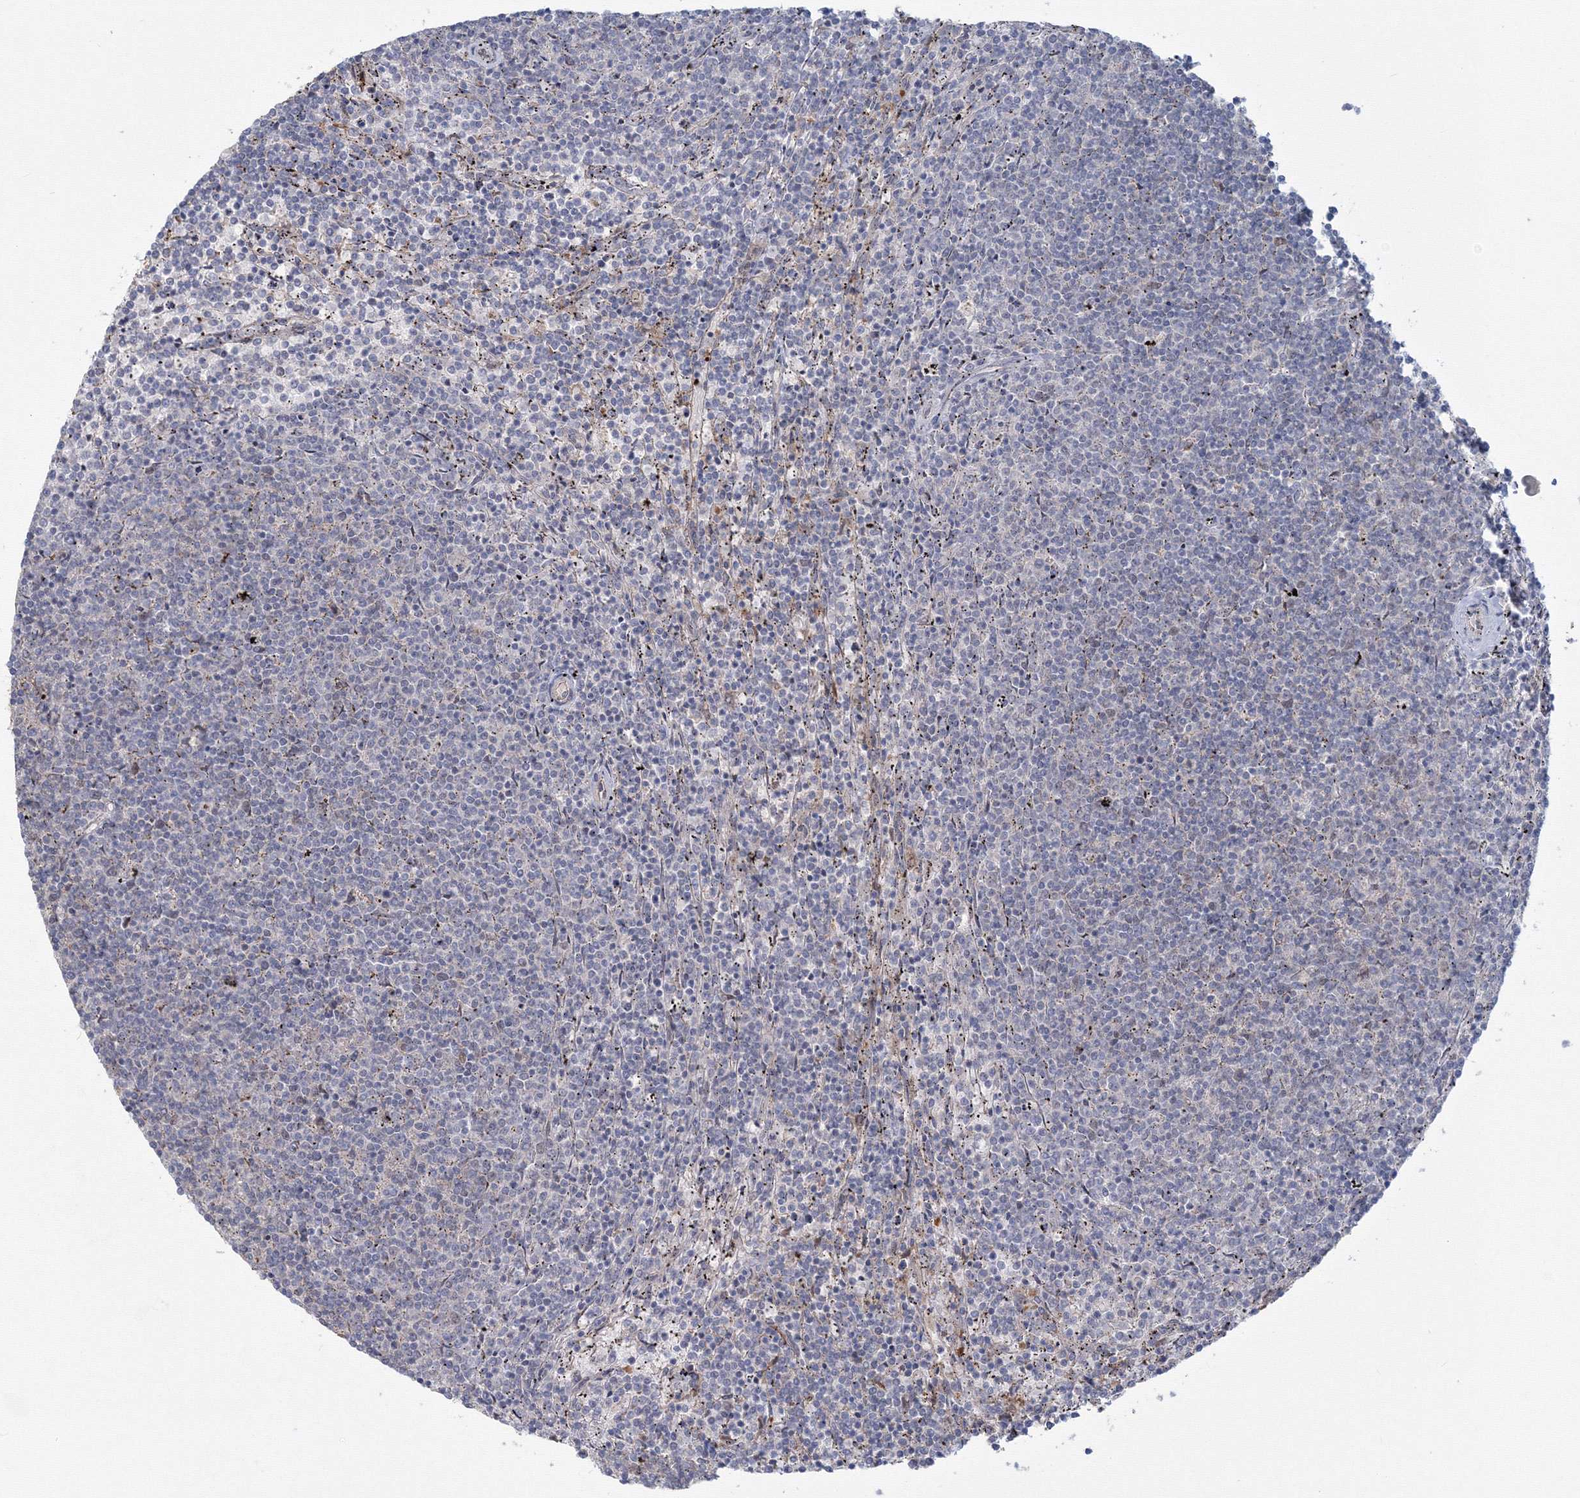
{"staining": {"intensity": "negative", "quantity": "none", "location": "none"}, "tissue": "lymphoma", "cell_type": "Tumor cells", "image_type": "cancer", "snomed": [{"axis": "morphology", "description": "Malignant lymphoma, non-Hodgkin's type, Low grade"}, {"axis": "topography", "description": "Spleen"}], "caption": "Protein analysis of lymphoma exhibits no significant expression in tumor cells.", "gene": "MKRN2", "patient": {"sex": "female", "age": 50}}